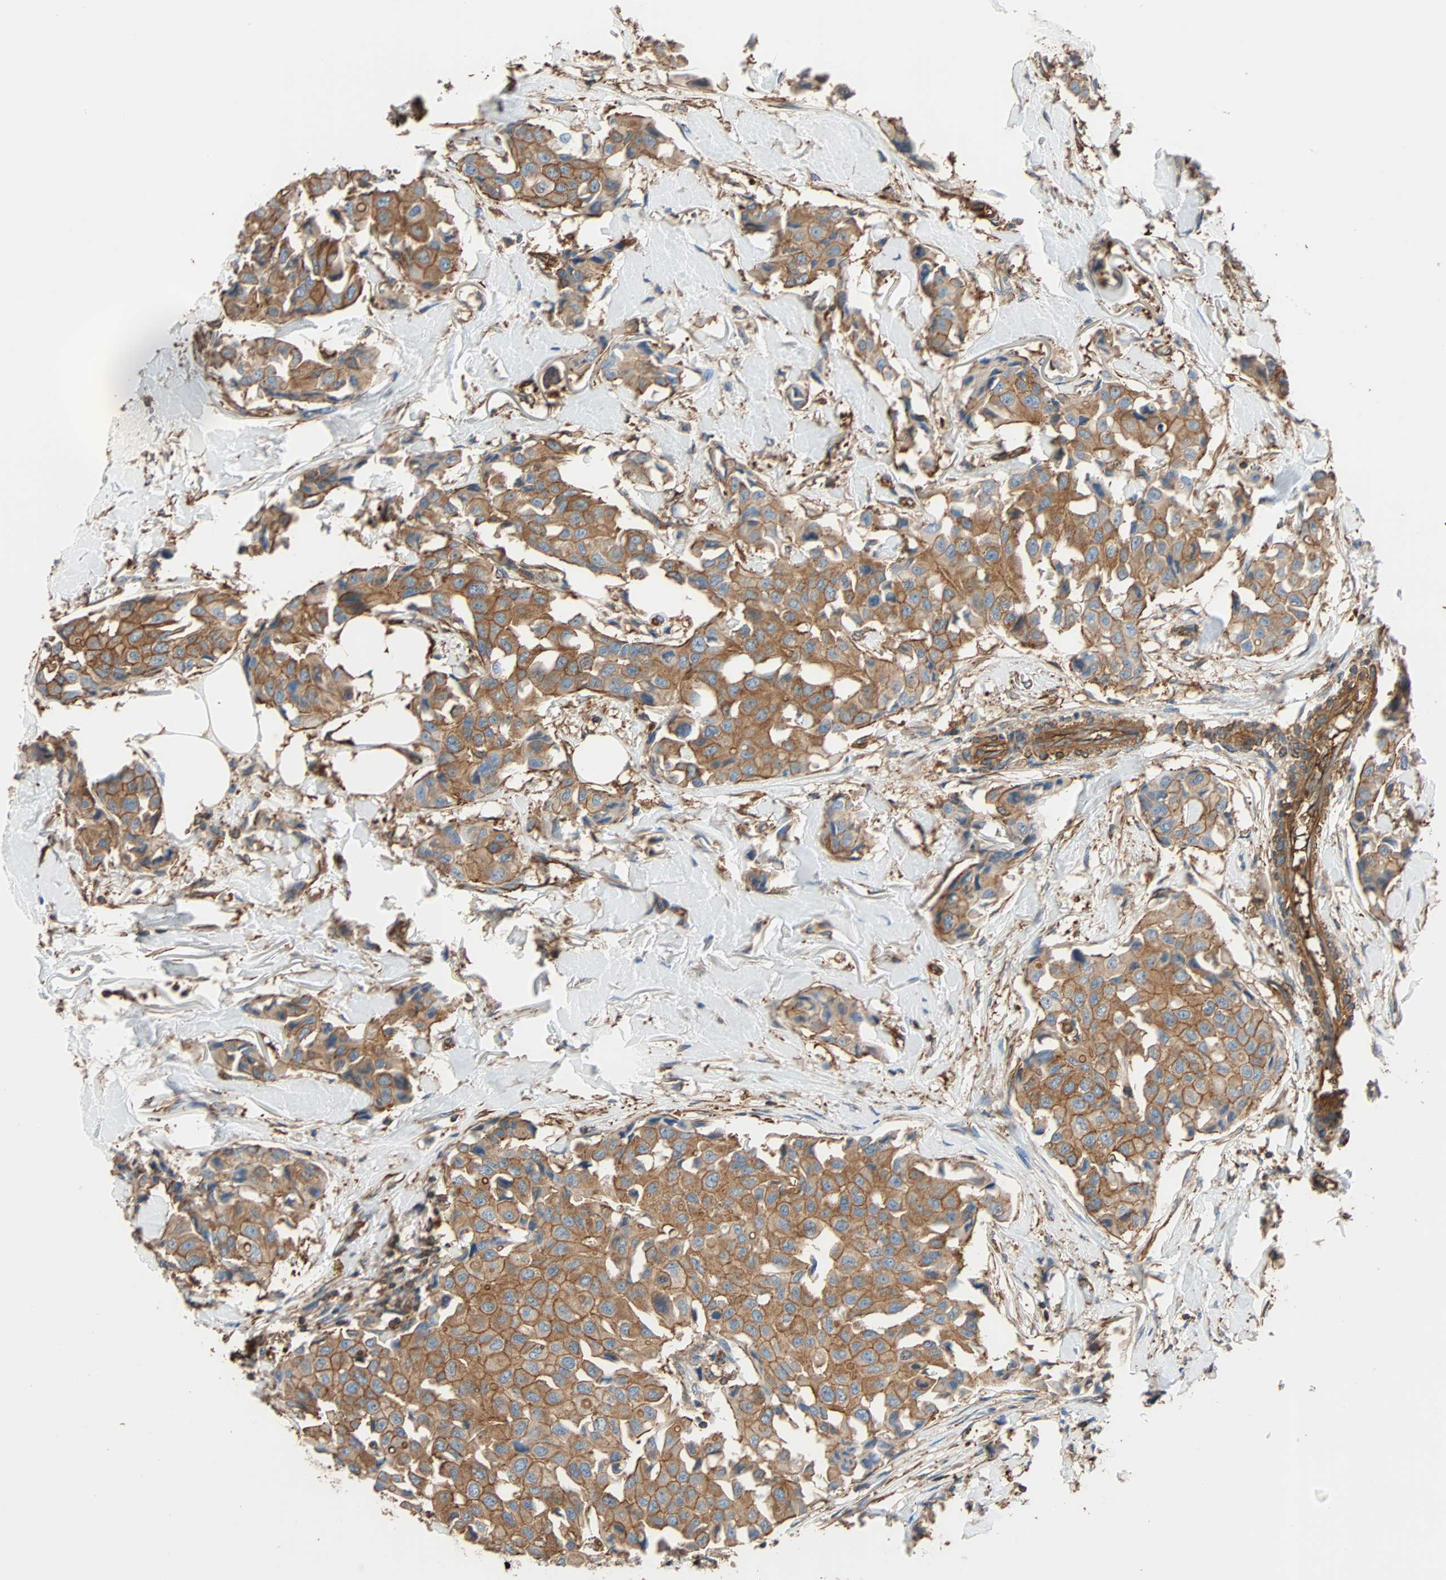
{"staining": {"intensity": "moderate", "quantity": ">75%", "location": "cytoplasmic/membranous"}, "tissue": "breast cancer", "cell_type": "Tumor cells", "image_type": "cancer", "snomed": [{"axis": "morphology", "description": "Duct carcinoma"}, {"axis": "topography", "description": "Breast"}], "caption": "DAB immunohistochemical staining of breast cancer (invasive ductal carcinoma) demonstrates moderate cytoplasmic/membranous protein expression in about >75% of tumor cells. The protein is stained brown, and the nuclei are stained in blue (DAB (3,3'-diaminobenzidine) IHC with brightfield microscopy, high magnification).", "gene": "GALNT10", "patient": {"sex": "female", "age": 80}}